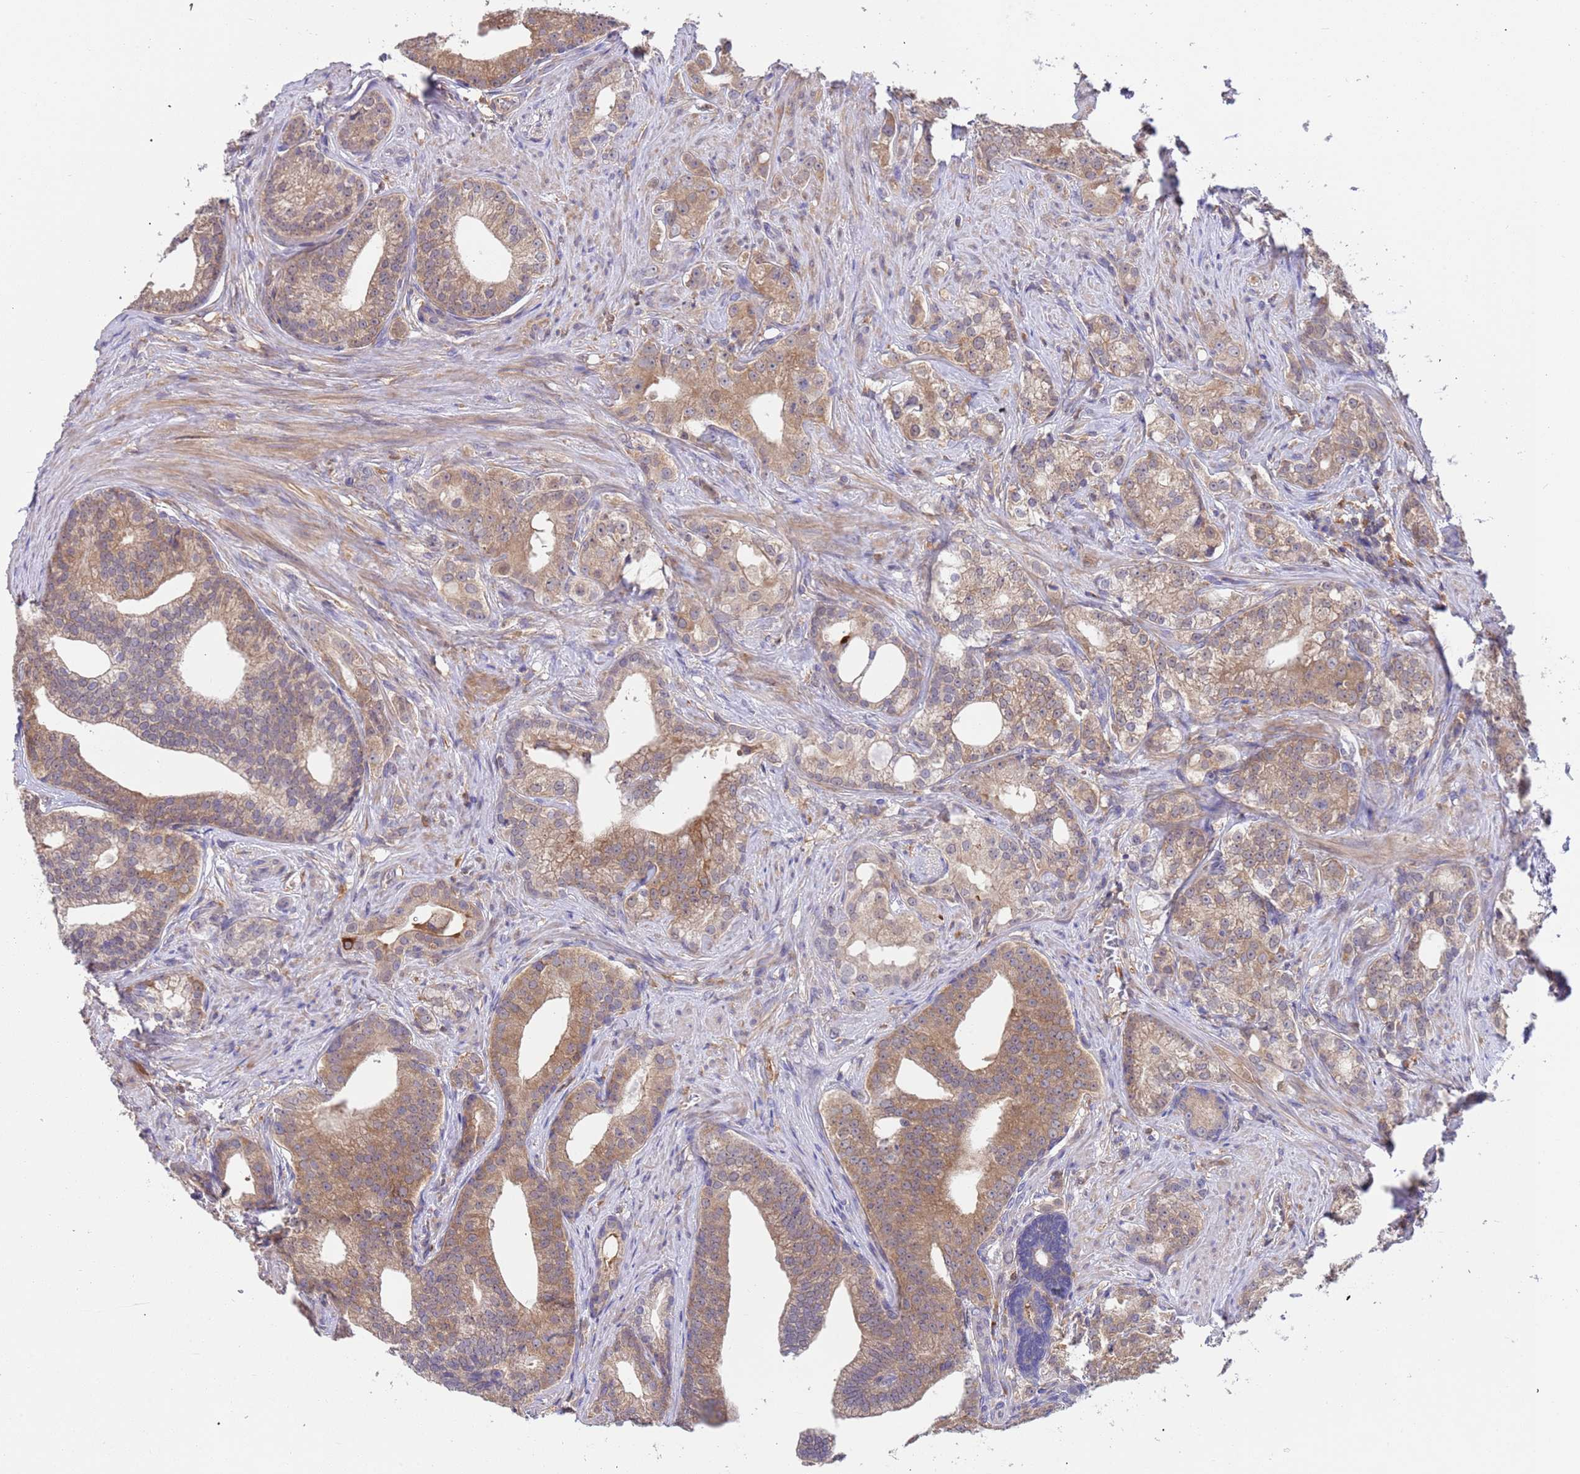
{"staining": {"intensity": "weak", "quantity": ">75%", "location": "cytoplasmic/membranous"}, "tissue": "prostate cancer", "cell_type": "Tumor cells", "image_type": "cancer", "snomed": [{"axis": "morphology", "description": "Adenocarcinoma, Low grade"}, {"axis": "topography", "description": "Prostate"}], "caption": "The histopathology image exhibits immunohistochemical staining of prostate cancer (low-grade adenocarcinoma). There is weak cytoplasmic/membranous positivity is present in about >75% of tumor cells.", "gene": "AMPD3", "patient": {"sex": "male", "age": 71}}